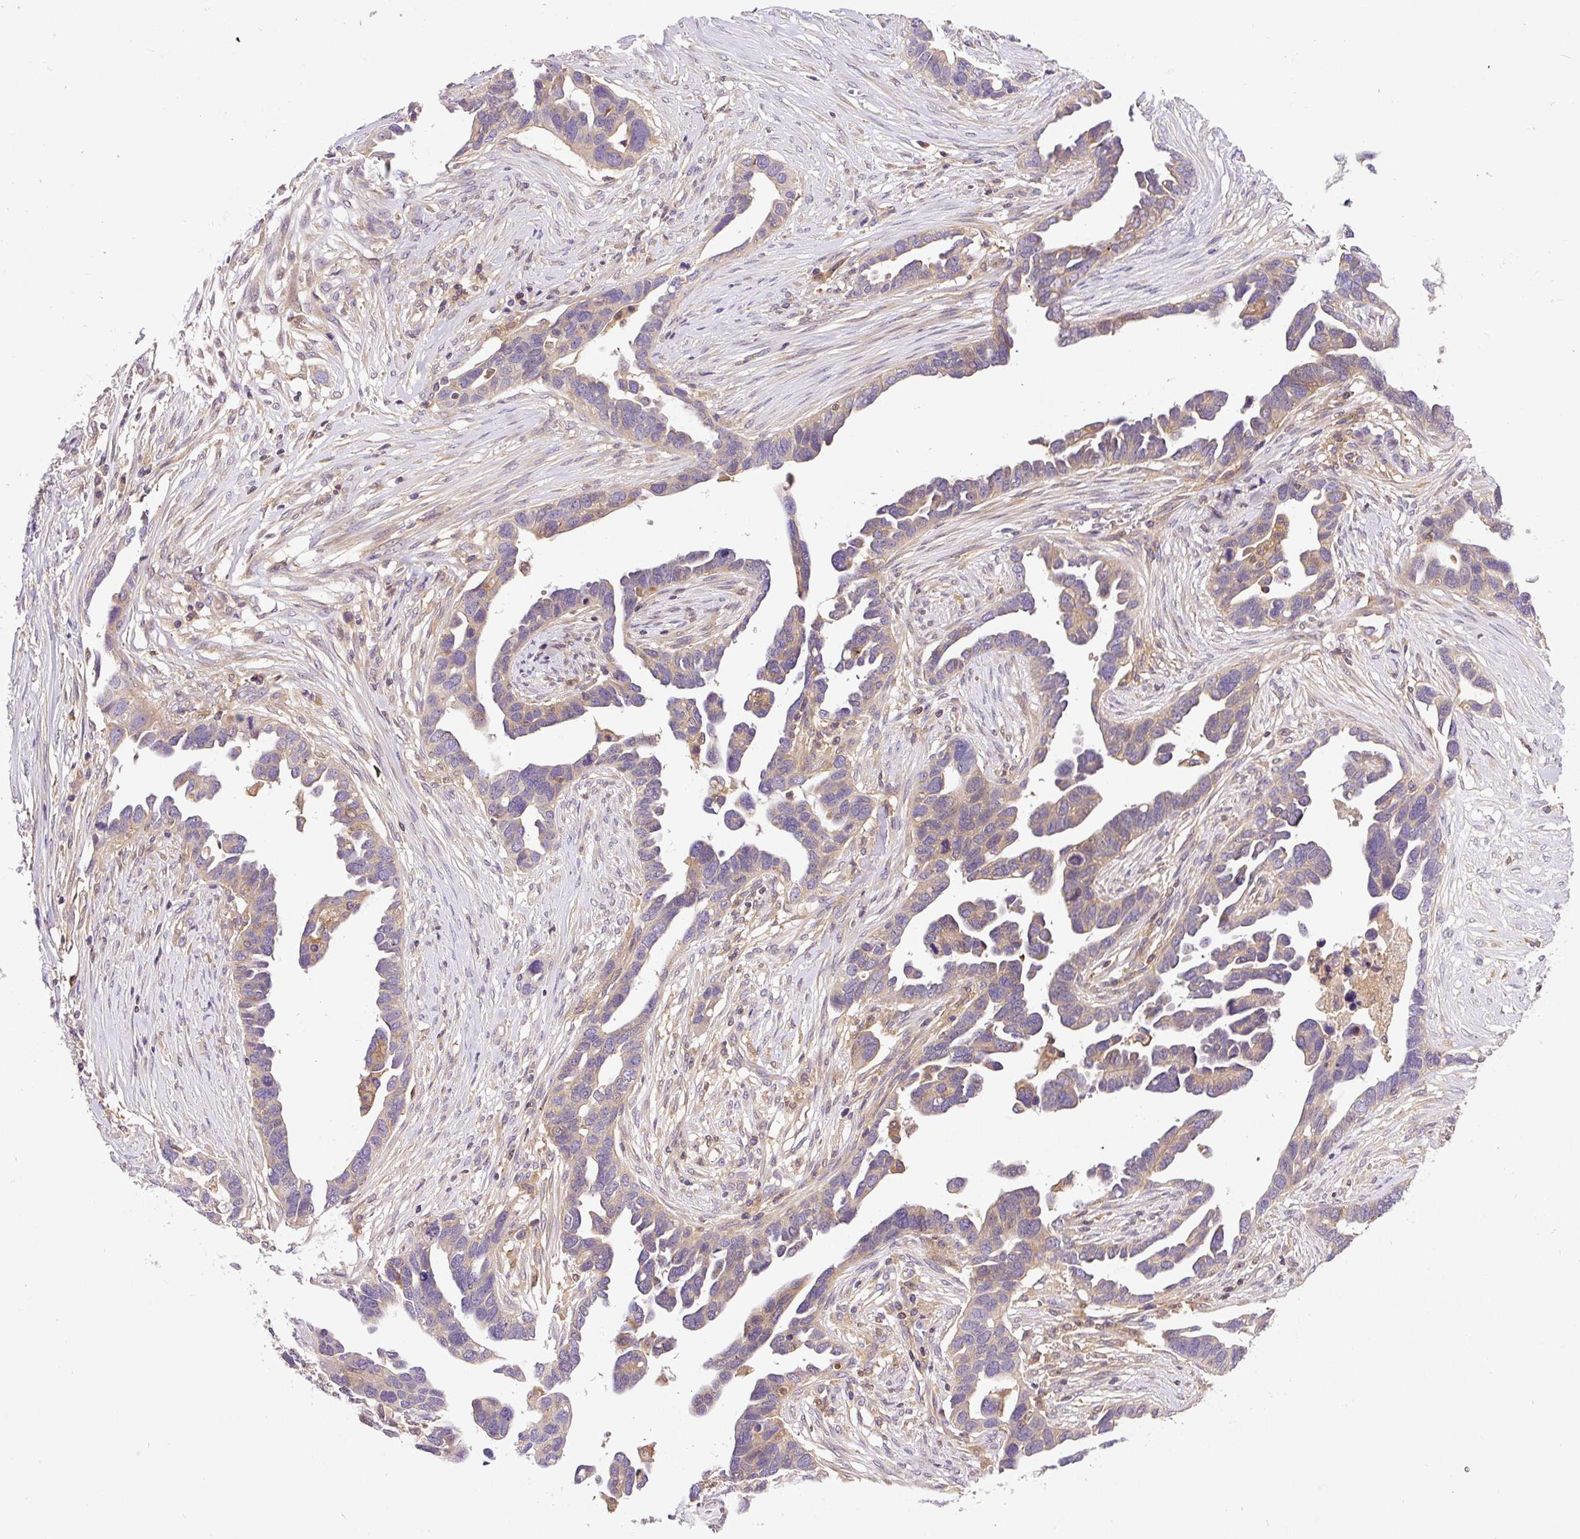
{"staining": {"intensity": "weak", "quantity": ">75%", "location": "cytoplasmic/membranous"}, "tissue": "ovarian cancer", "cell_type": "Tumor cells", "image_type": "cancer", "snomed": [{"axis": "morphology", "description": "Cystadenocarcinoma, serous, NOS"}, {"axis": "topography", "description": "Ovary"}], "caption": "Immunohistochemistry image of neoplastic tissue: ovarian cancer (serous cystadenocarcinoma) stained using immunohistochemistry (IHC) demonstrates low levels of weak protein expression localized specifically in the cytoplasmic/membranous of tumor cells, appearing as a cytoplasmic/membranous brown color.", "gene": "CCDC28A", "patient": {"sex": "female", "age": 54}}